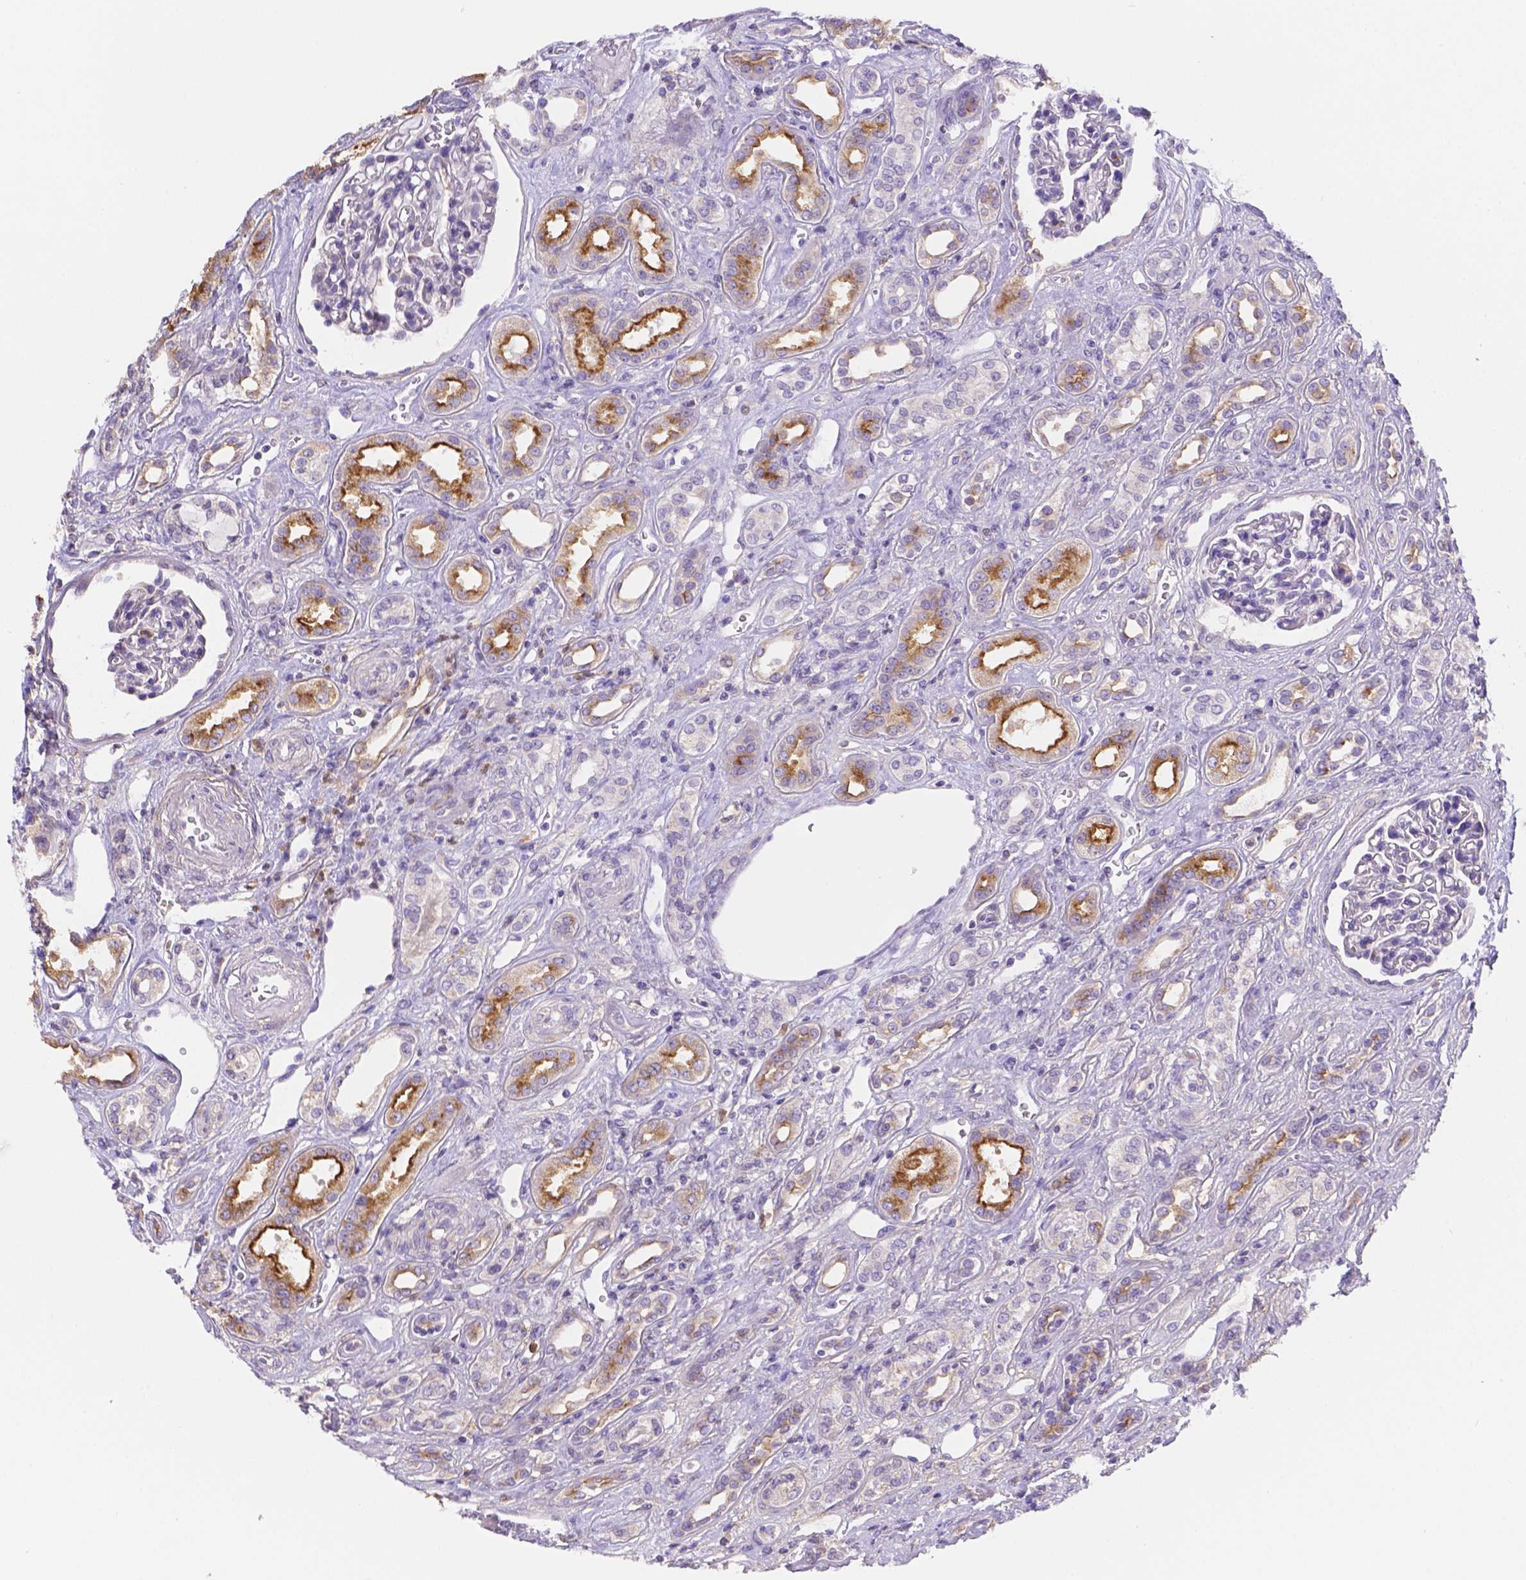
{"staining": {"intensity": "moderate", "quantity": "<25%", "location": "cytoplasmic/membranous"}, "tissue": "renal cancer", "cell_type": "Tumor cells", "image_type": "cancer", "snomed": [{"axis": "morphology", "description": "Adenocarcinoma, NOS"}, {"axis": "topography", "description": "Kidney"}], "caption": "Immunohistochemistry (IHC) image of adenocarcinoma (renal) stained for a protein (brown), which exhibits low levels of moderate cytoplasmic/membranous positivity in about <25% of tumor cells.", "gene": "NXPE2", "patient": {"sex": "male", "age": 63}}